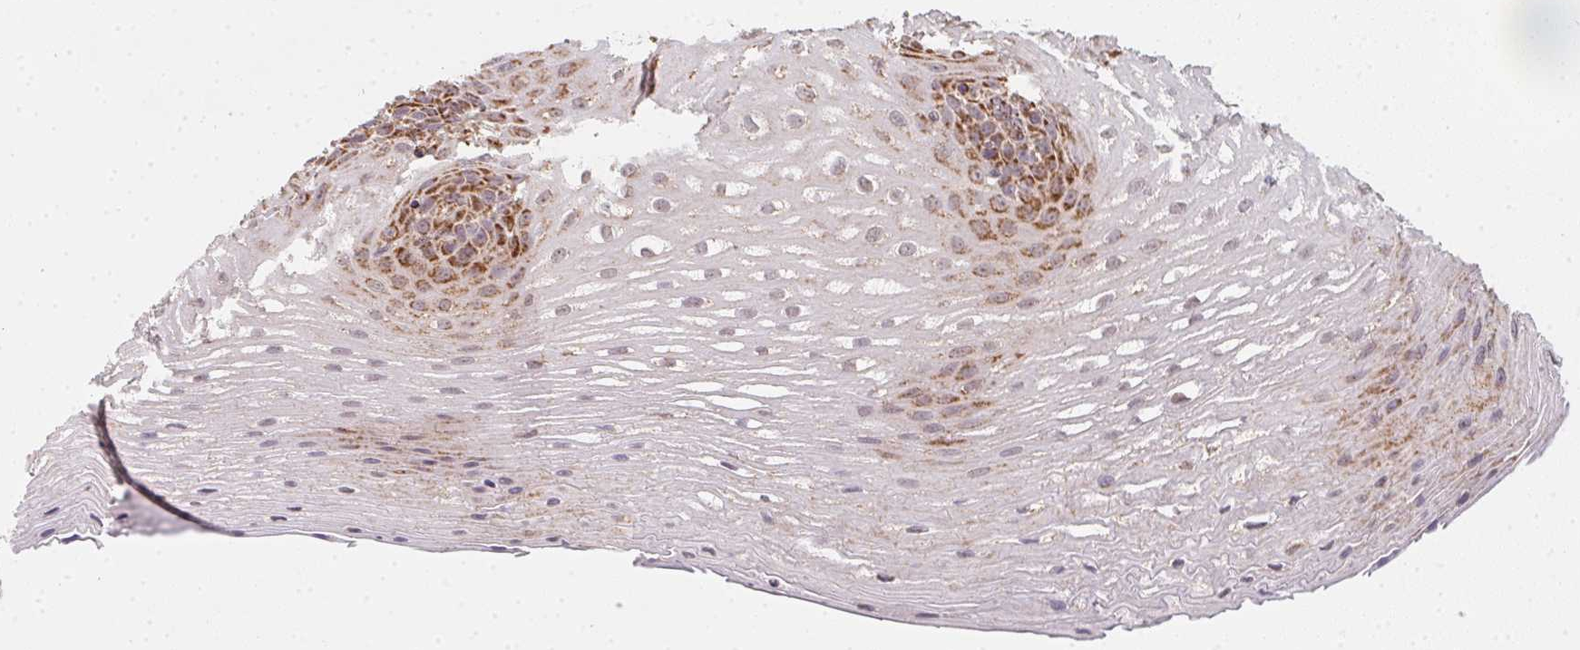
{"staining": {"intensity": "strong", "quantity": ">75%", "location": "cytoplasmic/membranous"}, "tissue": "esophagus", "cell_type": "Squamous epithelial cells", "image_type": "normal", "snomed": [{"axis": "morphology", "description": "Normal tissue, NOS"}, {"axis": "topography", "description": "Esophagus"}], "caption": "Strong cytoplasmic/membranous protein positivity is present in approximately >75% of squamous epithelial cells in esophagus.", "gene": "NDUFS6", "patient": {"sex": "male", "age": 62}}